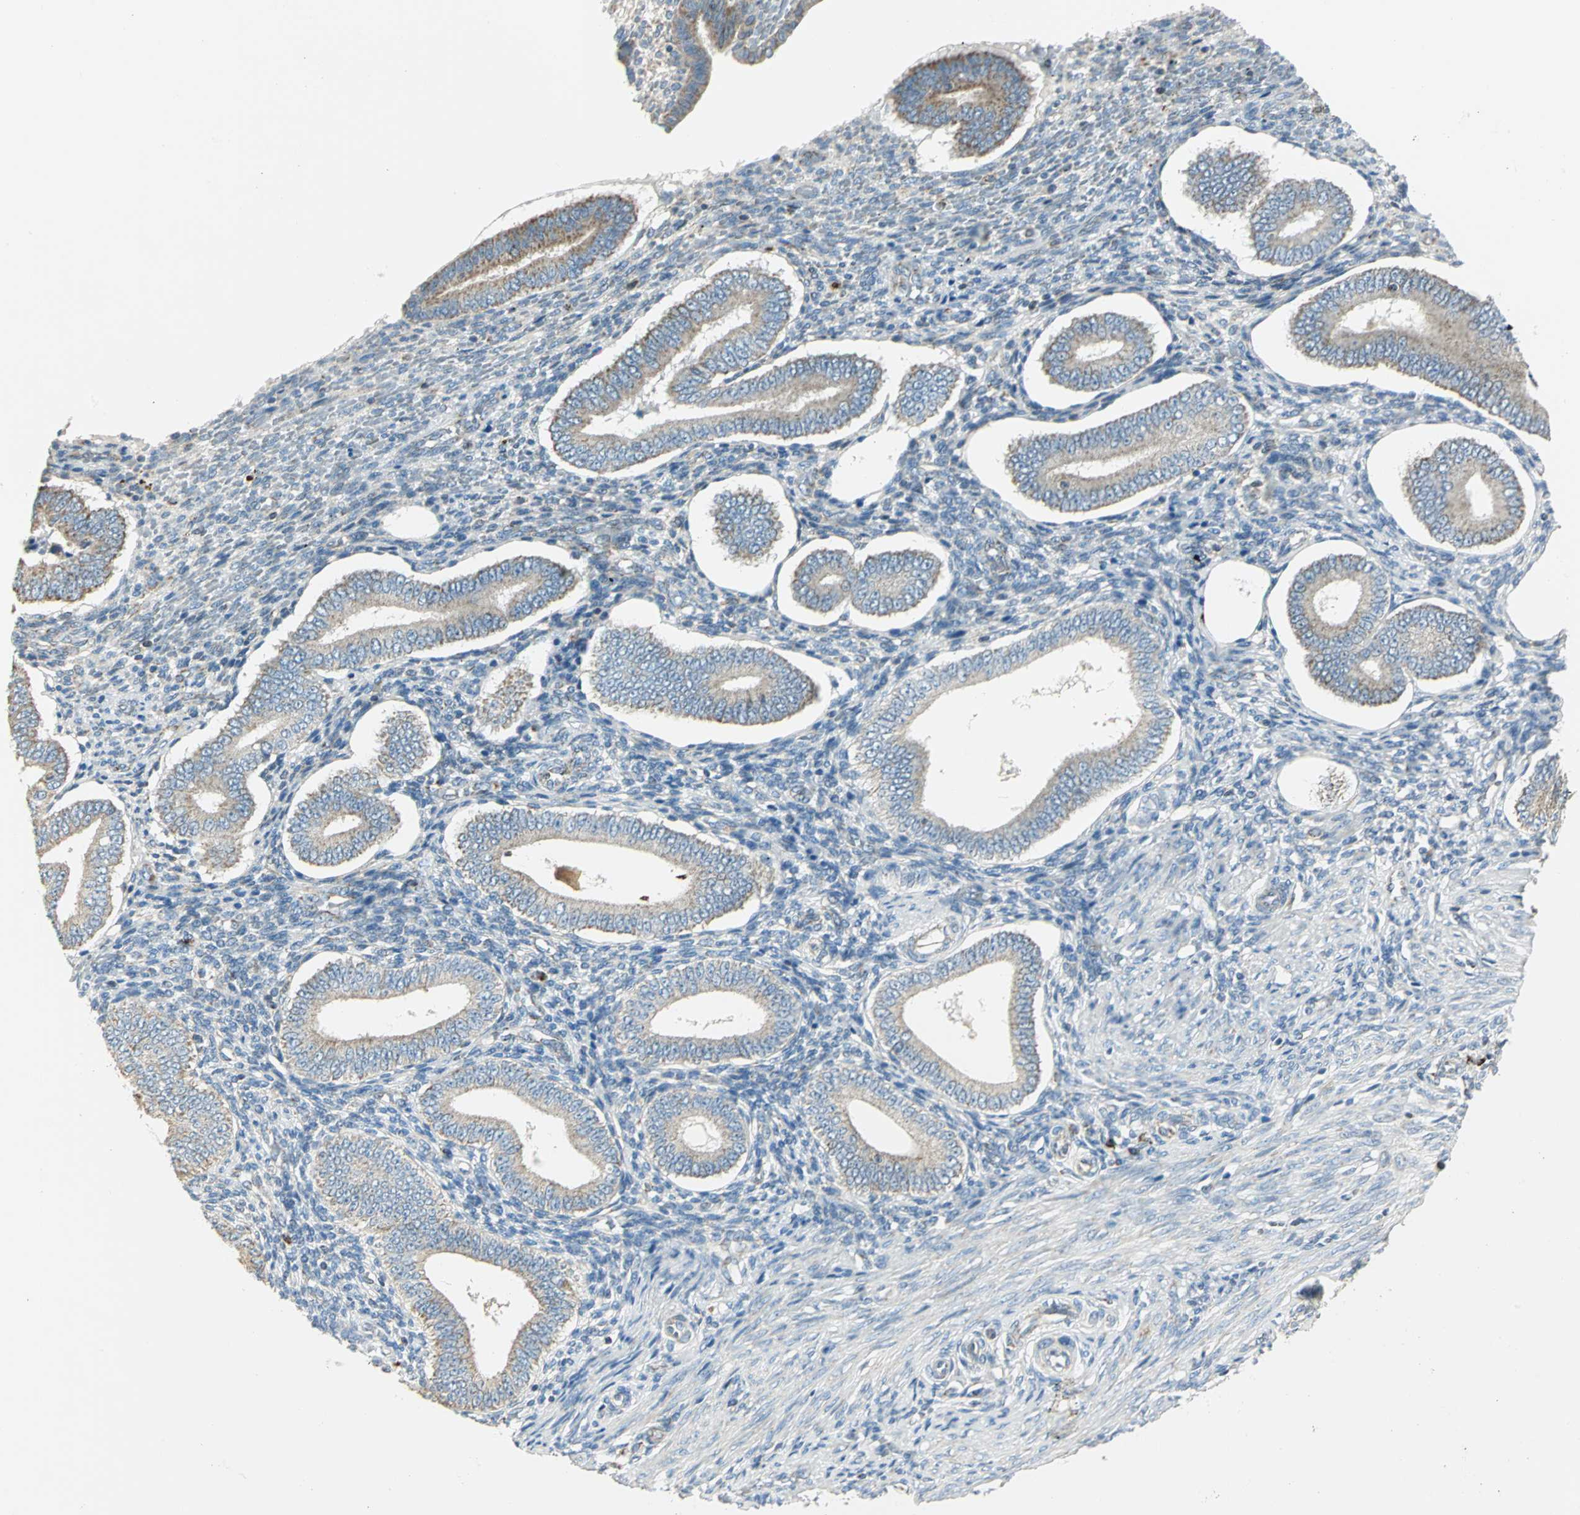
{"staining": {"intensity": "weak", "quantity": "<25%", "location": "cytoplasmic/membranous"}, "tissue": "endometrium", "cell_type": "Cells in endometrial stroma", "image_type": "normal", "snomed": [{"axis": "morphology", "description": "Normal tissue, NOS"}, {"axis": "topography", "description": "Endometrium"}], "caption": "IHC of unremarkable human endometrium reveals no staining in cells in endometrial stroma. (DAB immunohistochemistry (IHC) with hematoxylin counter stain).", "gene": "ACADM", "patient": {"sex": "female", "age": 42}}